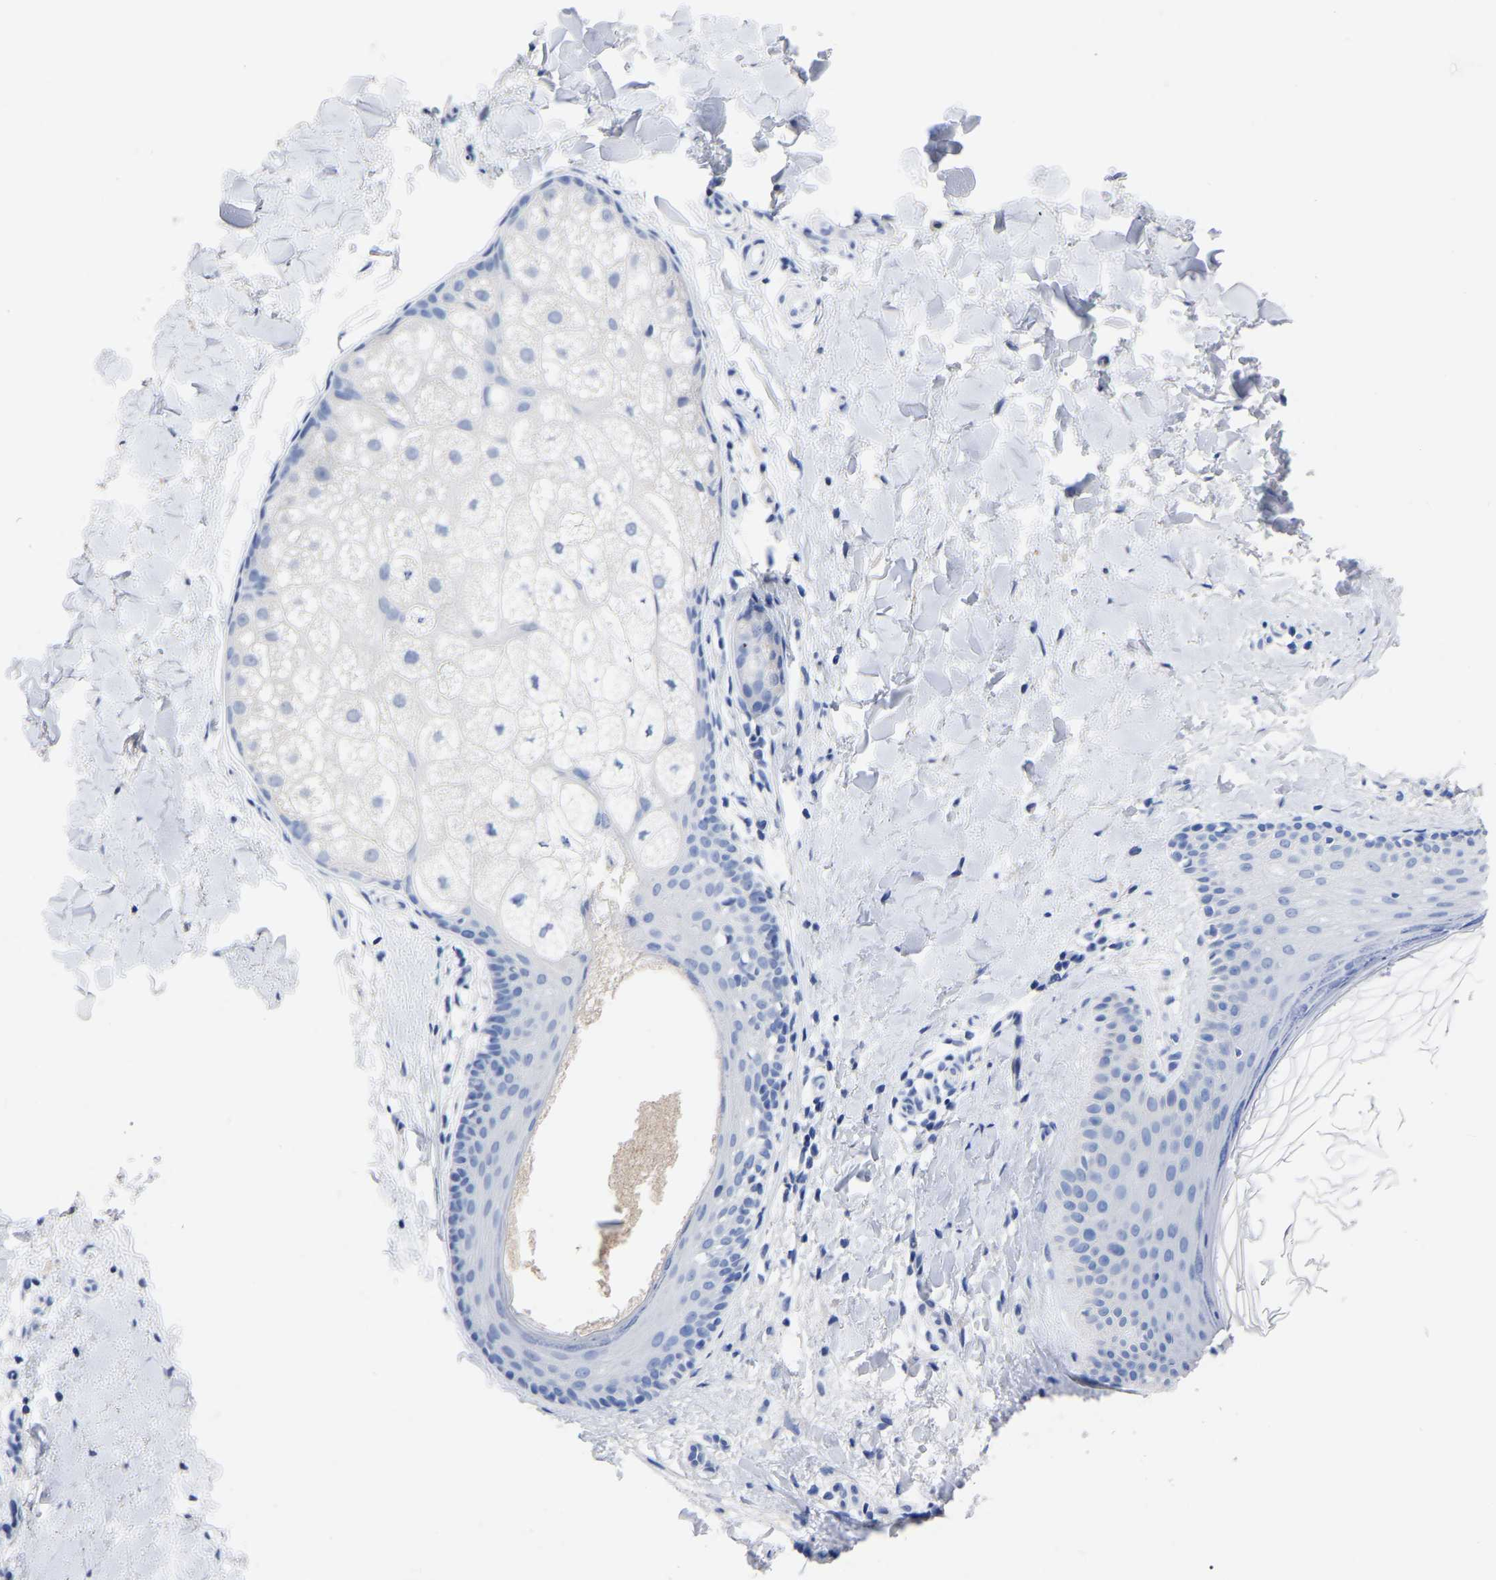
{"staining": {"intensity": "negative", "quantity": "none", "location": "none"}, "tissue": "skin", "cell_type": "Fibroblasts", "image_type": "normal", "snomed": [{"axis": "morphology", "description": "Normal tissue, NOS"}, {"axis": "morphology", "description": "Malignant melanoma, Metastatic site"}, {"axis": "topography", "description": "Skin"}], "caption": "A high-resolution photomicrograph shows immunohistochemistry (IHC) staining of normal skin, which displays no significant positivity in fibroblasts. Brightfield microscopy of immunohistochemistry (IHC) stained with DAB (3,3'-diaminobenzidine) (brown) and hematoxylin (blue), captured at high magnification.", "gene": "ANXA13", "patient": {"sex": "male", "age": 41}}